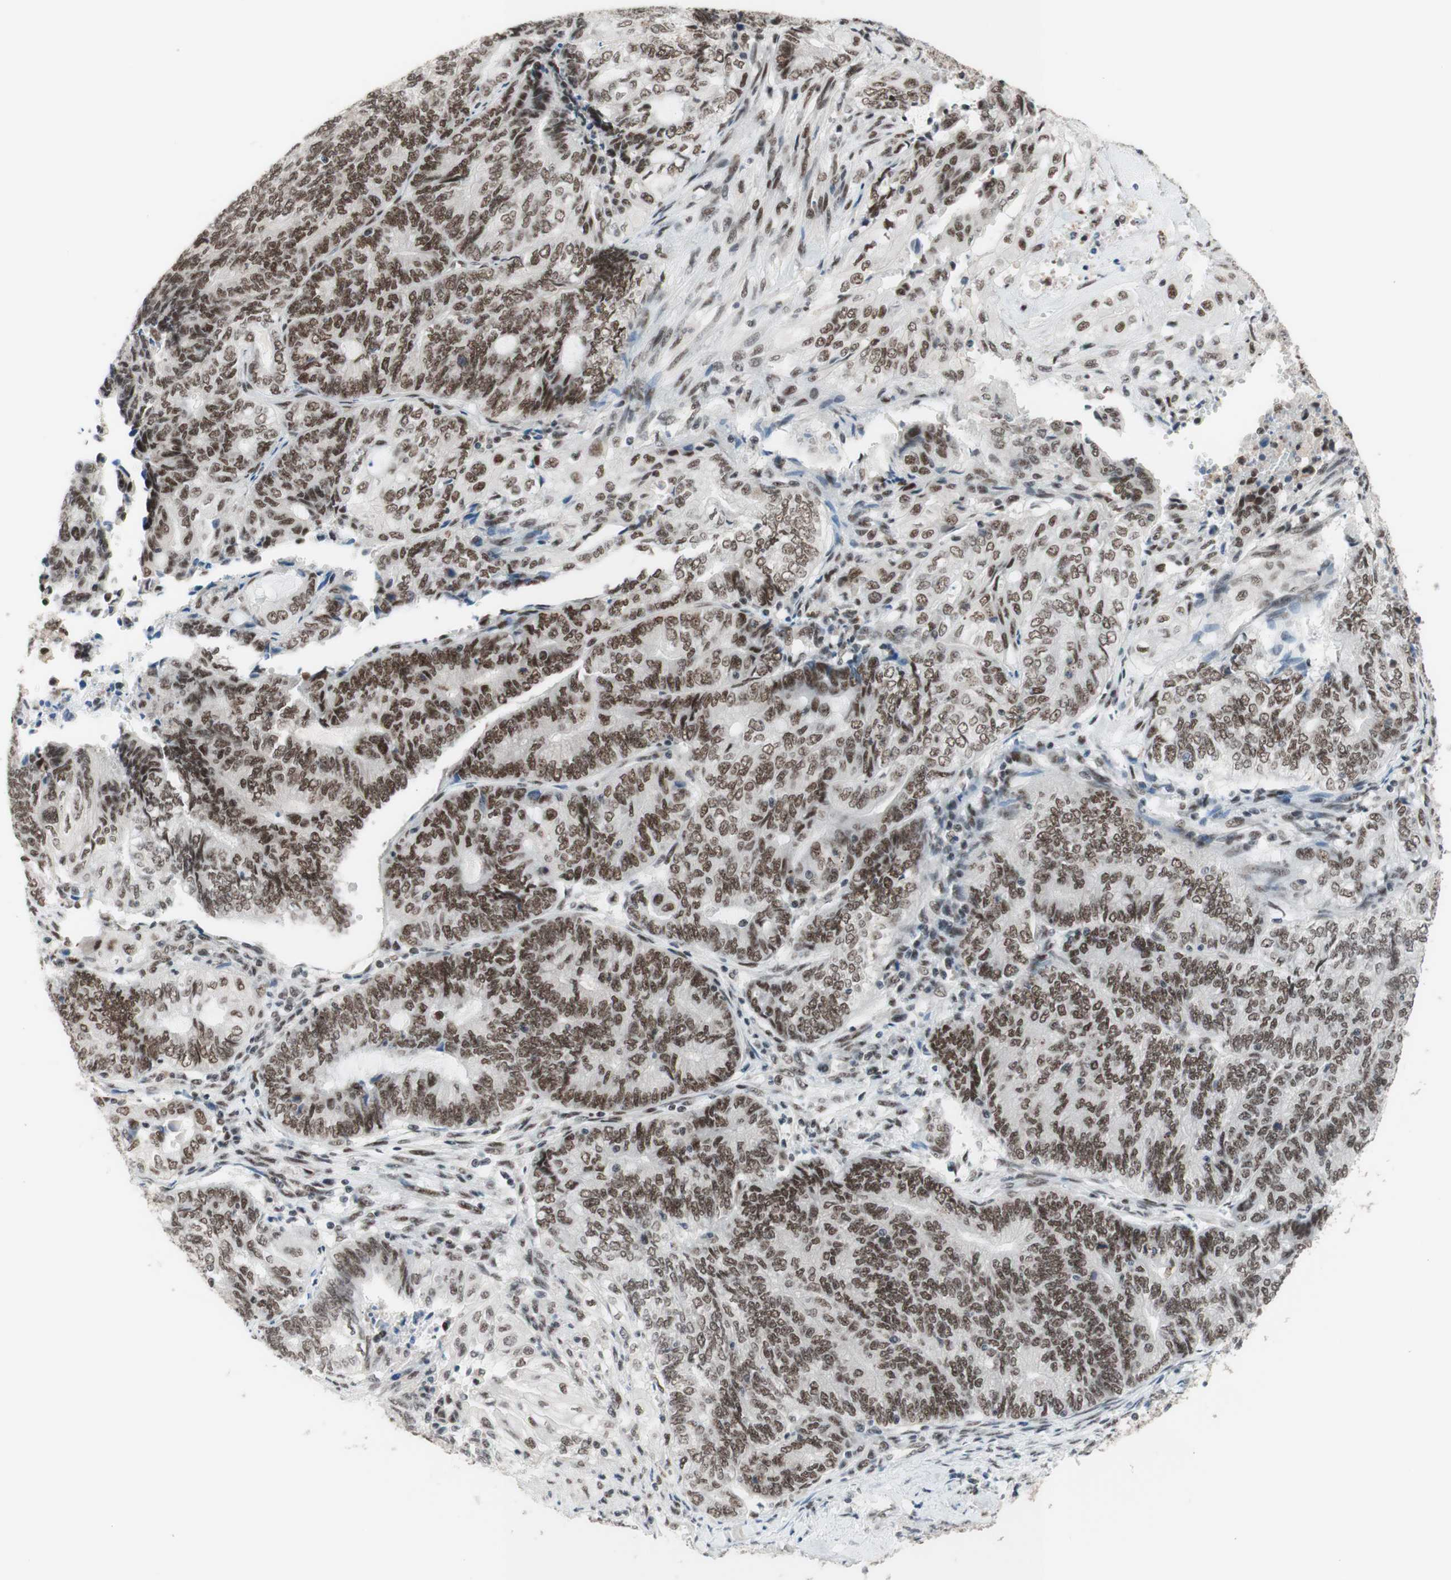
{"staining": {"intensity": "moderate", "quantity": "25%-75%", "location": "nuclear"}, "tissue": "endometrial cancer", "cell_type": "Tumor cells", "image_type": "cancer", "snomed": [{"axis": "morphology", "description": "Adenocarcinoma, NOS"}, {"axis": "topography", "description": "Uterus"}, {"axis": "topography", "description": "Endometrium"}], "caption": "Tumor cells show medium levels of moderate nuclear staining in about 25%-75% of cells in human endometrial cancer (adenocarcinoma).", "gene": "PRPF19", "patient": {"sex": "female", "age": 70}}